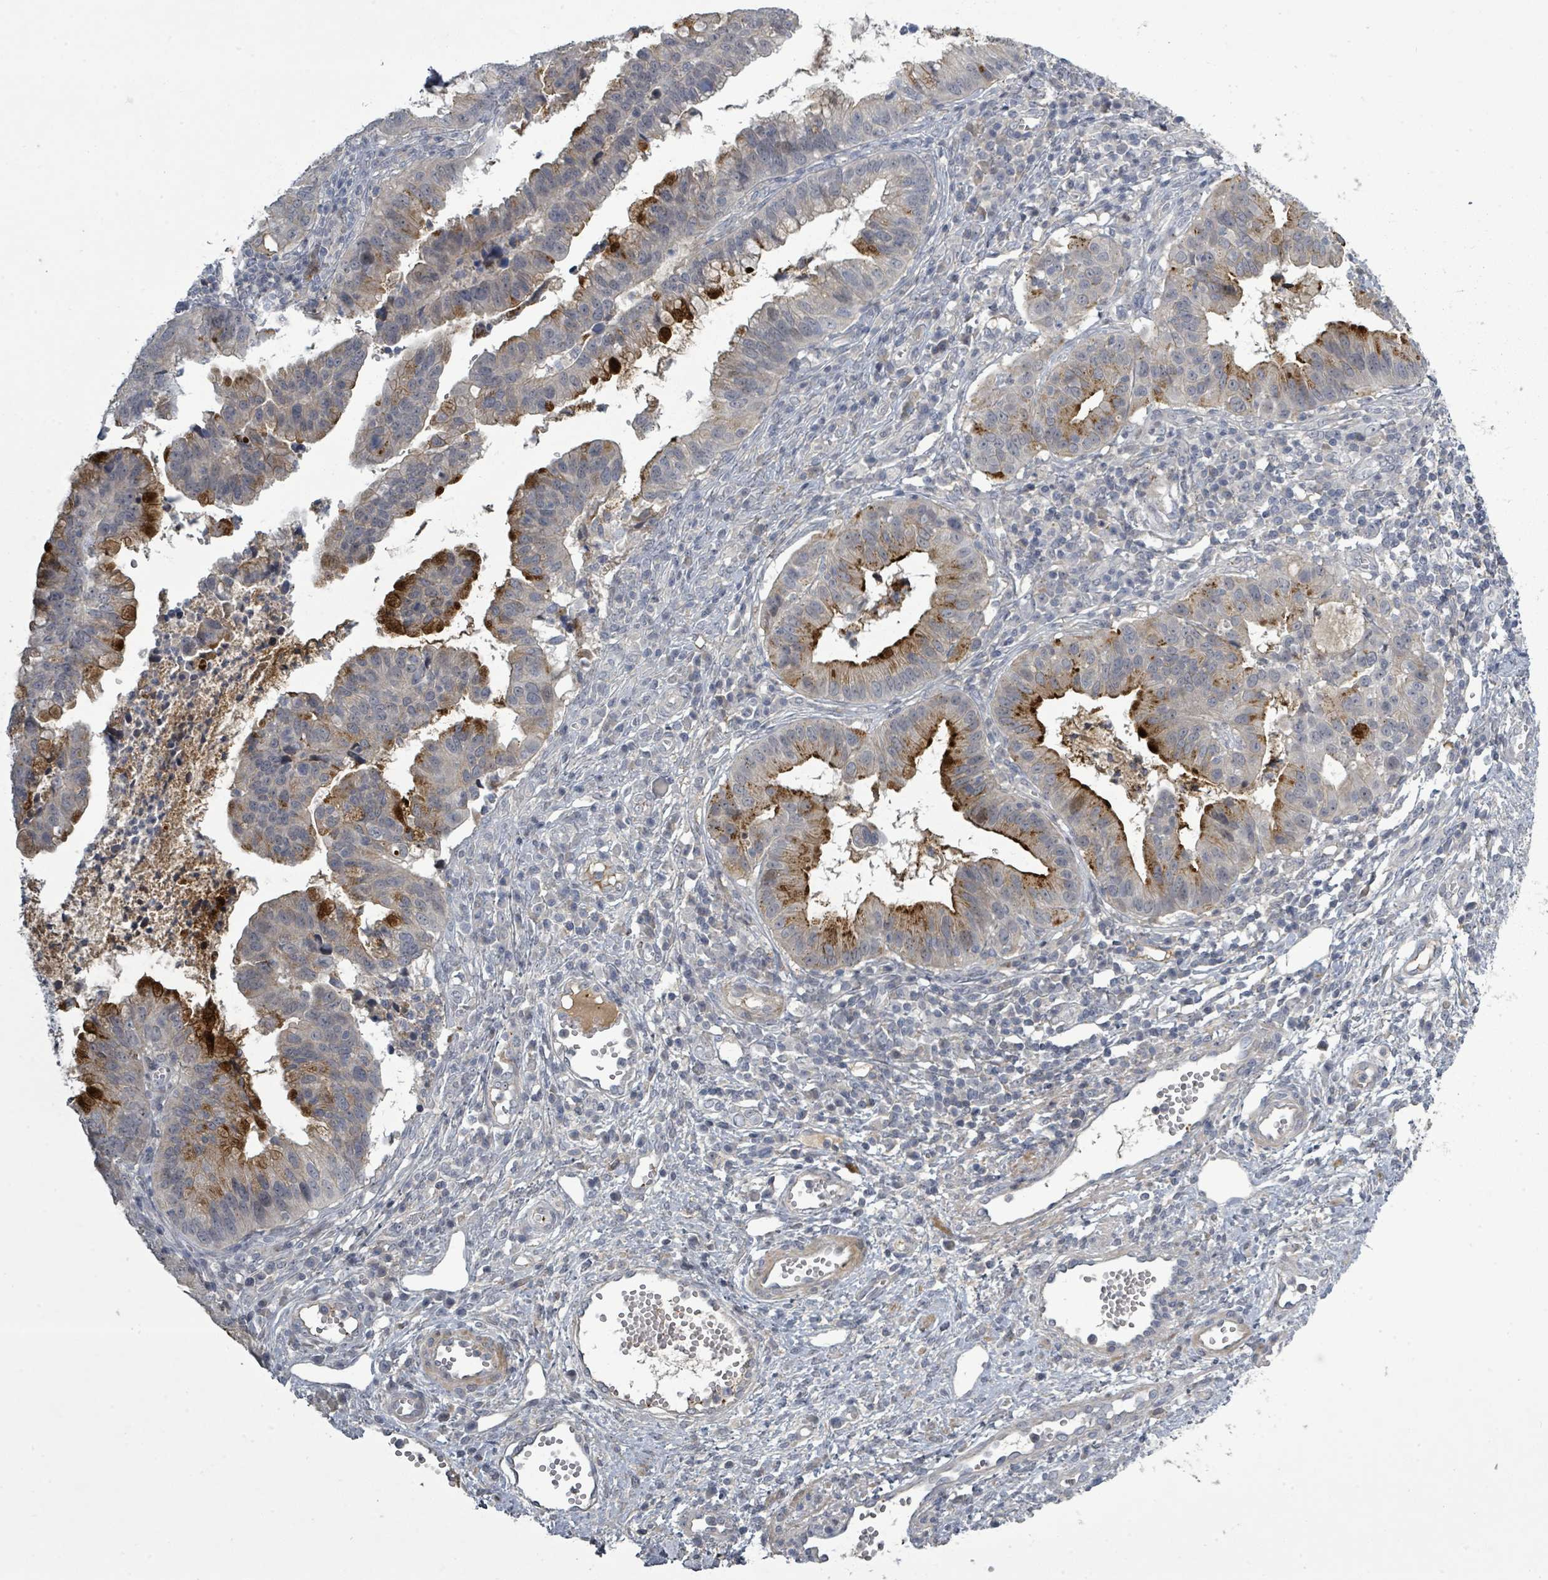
{"staining": {"intensity": "strong", "quantity": "<25%", "location": "cytoplasmic/membranous"}, "tissue": "cervical cancer", "cell_type": "Tumor cells", "image_type": "cancer", "snomed": [{"axis": "morphology", "description": "Adenocarcinoma, NOS"}, {"axis": "topography", "description": "Cervix"}], "caption": "Strong cytoplasmic/membranous protein staining is present in about <25% of tumor cells in adenocarcinoma (cervical). The staining is performed using DAB brown chromogen to label protein expression. The nuclei are counter-stained blue using hematoxylin.", "gene": "LEFTY2", "patient": {"sex": "female", "age": 34}}